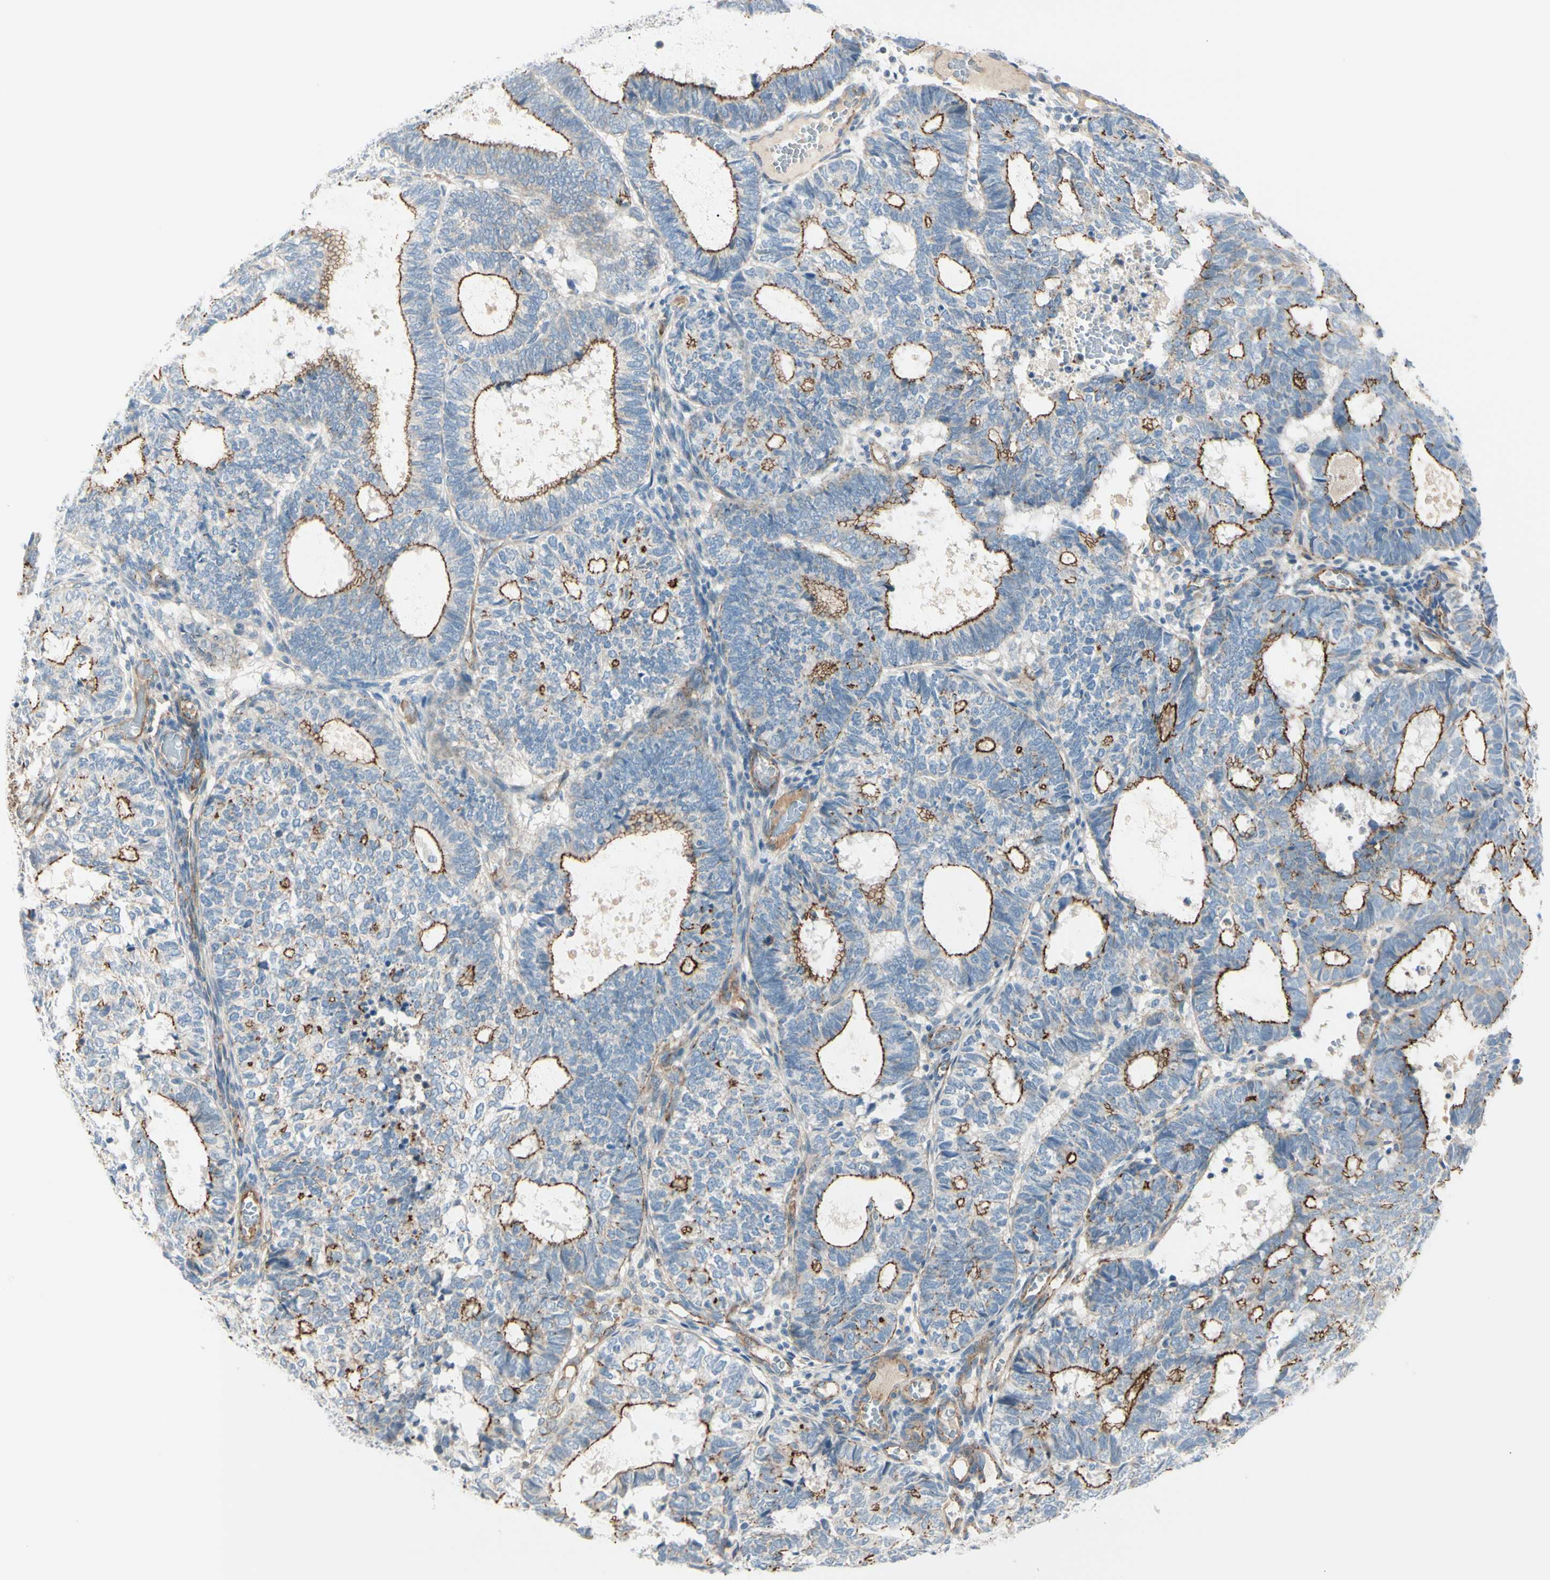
{"staining": {"intensity": "moderate", "quantity": "25%-75%", "location": "cytoplasmic/membranous"}, "tissue": "endometrial cancer", "cell_type": "Tumor cells", "image_type": "cancer", "snomed": [{"axis": "morphology", "description": "Adenocarcinoma, NOS"}, {"axis": "topography", "description": "Uterus"}], "caption": "DAB immunohistochemical staining of human adenocarcinoma (endometrial) shows moderate cytoplasmic/membranous protein staining in about 25%-75% of tumor cells.", "gene": "TJP1", "patient": {"sex": "female", "age": 60}}